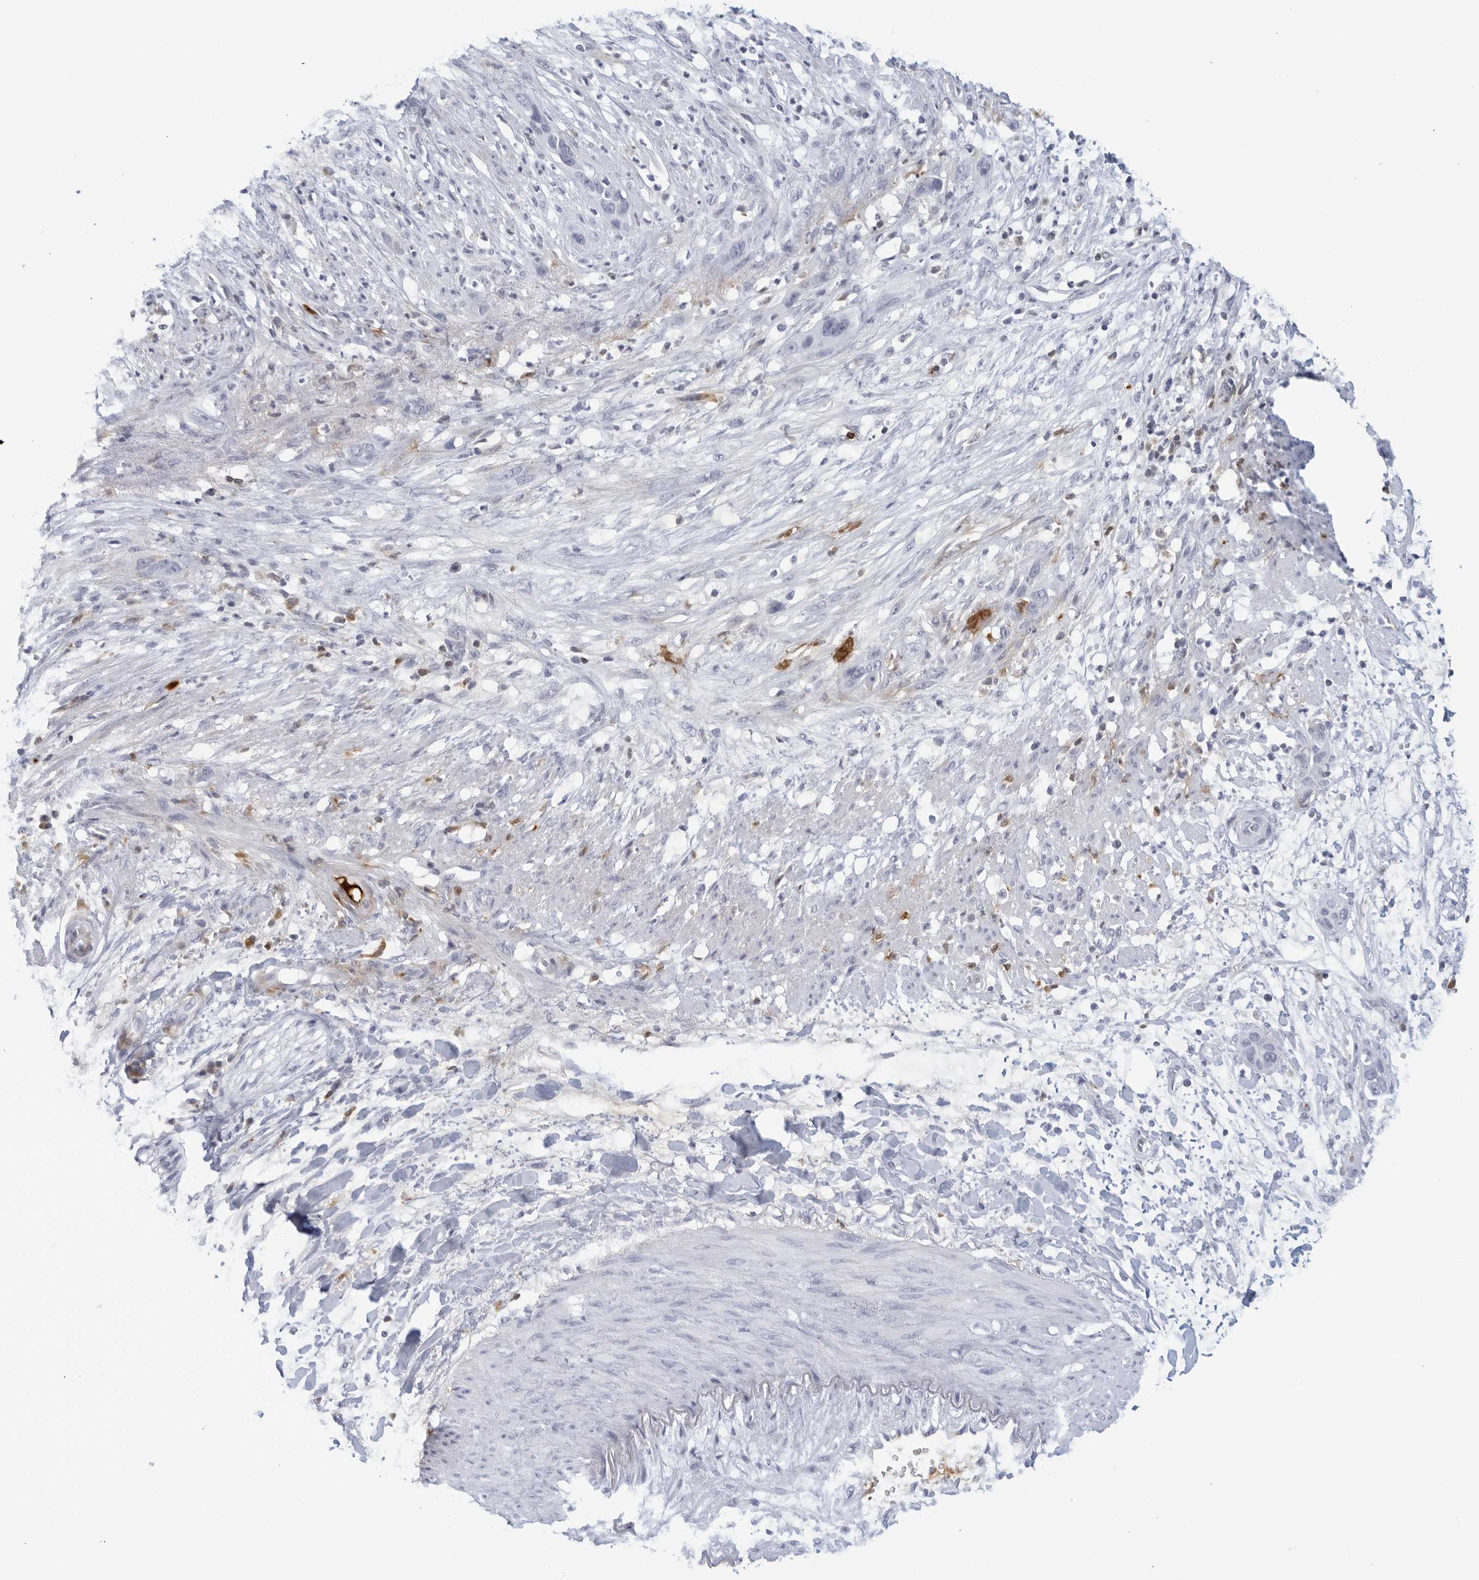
{"staining": {"intensity": "moderate", "quantity": "<25%", "location": "cytoplasmic/membranous"}, "tissue": "pancreatic cancer", "cell_type": "Tumor cells", "image_type": "cancer", "snomed": [{"axis": "morphology", "description": "Adenocarcinoma, NOS"}, {"axis": "topography", "description": "Pancreas"}], "caption": "This histopathology image reveals immunohistochemistry (IHC) staining of adenocarcinoma (pancreatic), with low moderate cytoplasmic/membranous positivity in about <25% of tumor cells.", "gene": "FGG", "patient": {"sex": "female", "age": 60}}